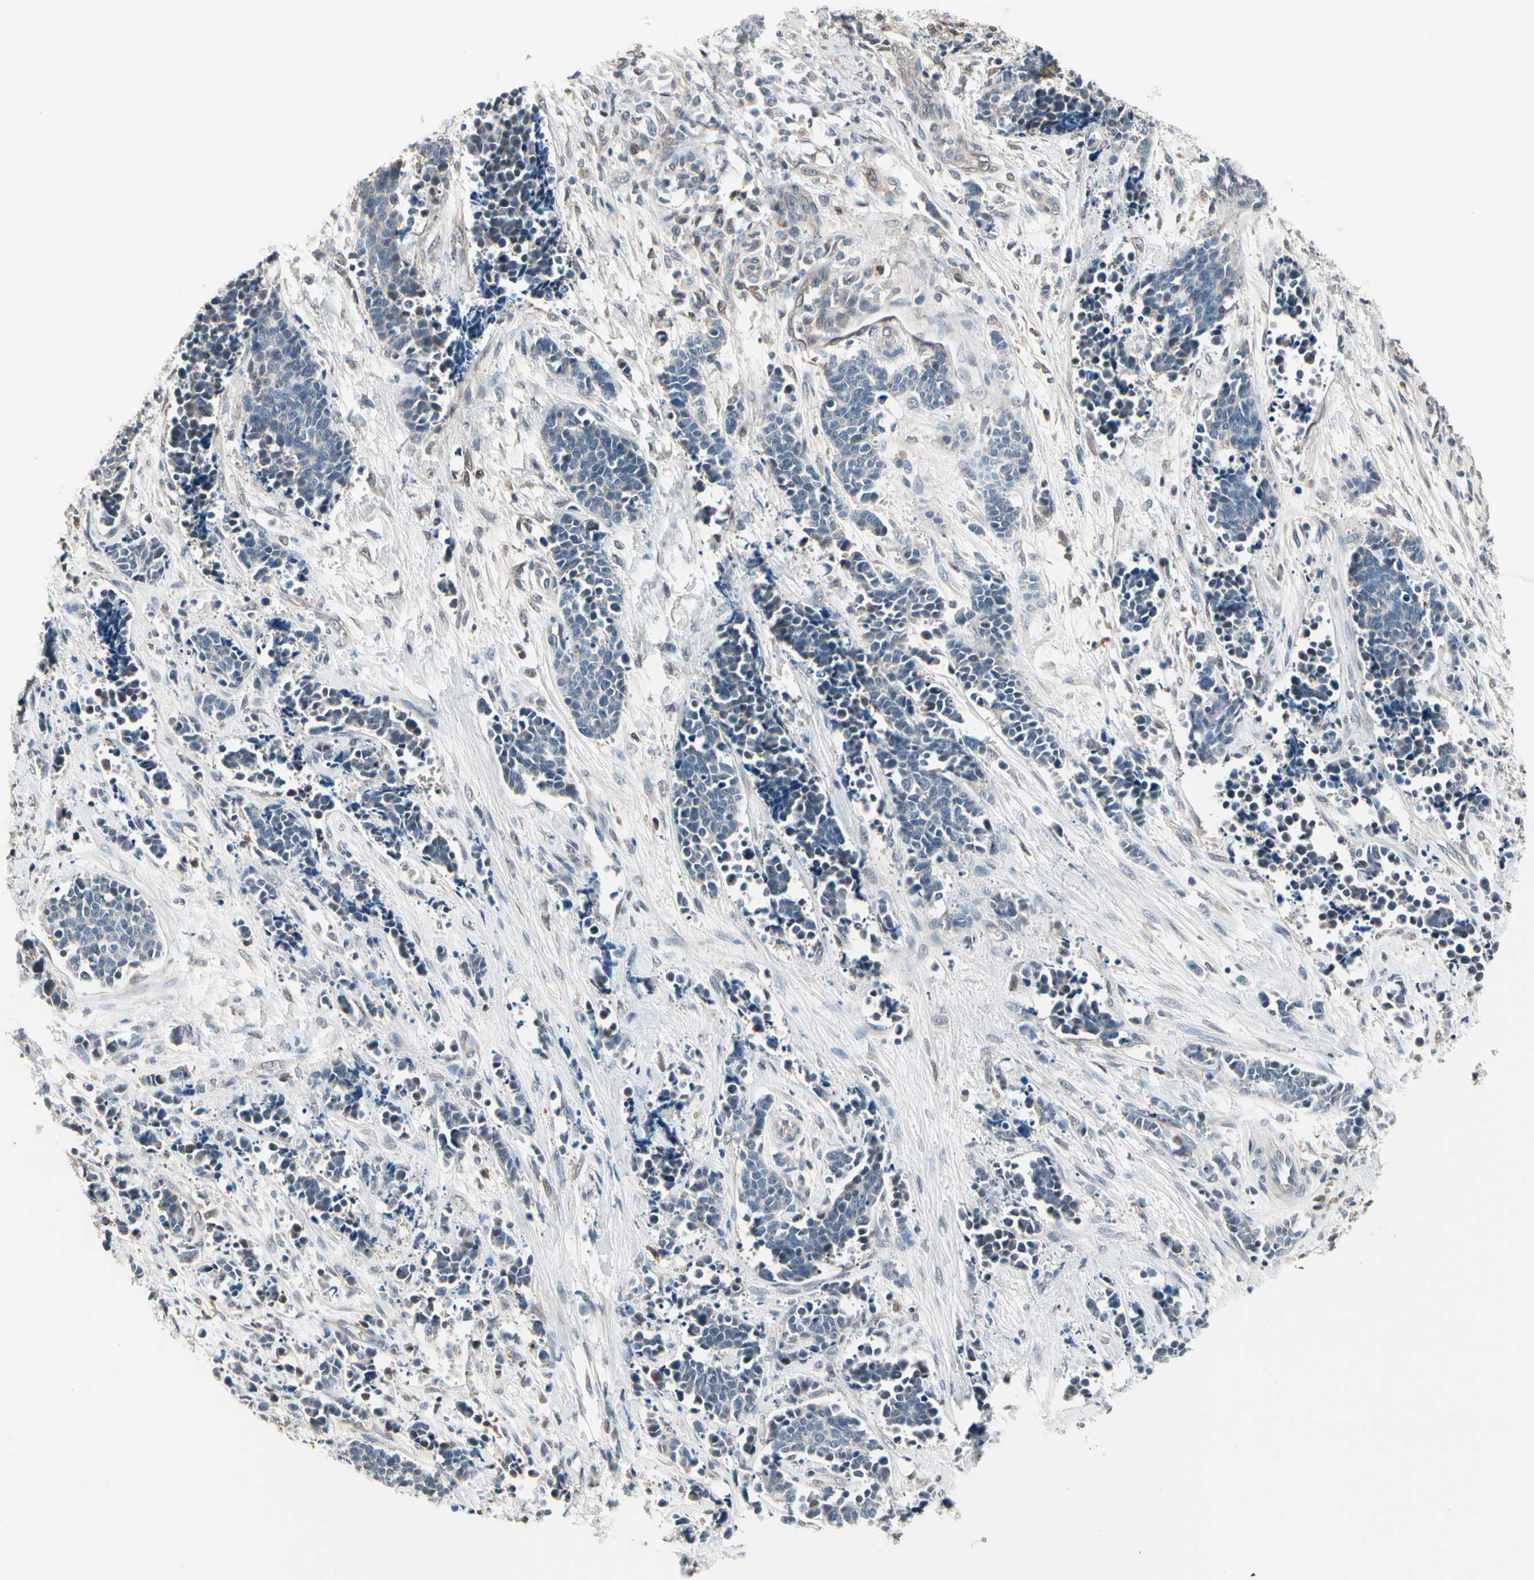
{"staining": {"intensity": "weak", "quantity": "25%-75%", "location": "cytoplasmic/membranous"}, "tissue": "cervical cancer", "cell_type": "Tumor cells", "image_type": "cancer", "snomed": [{"axis": "morphology", "description": "Squamous cell carcinoma, NOS"}, {"axis": "topography", "description": "Cervix"}], "caption": "Immunohistochemical staining of cervical cancer (squamous cell carcinoma) reveals low levels of weak cytoplasmic/membranous protein staining in about 25%-75% of tumor cells.", "gene": "PRDX6", "patient": {"sex": "female", "age": 35}}